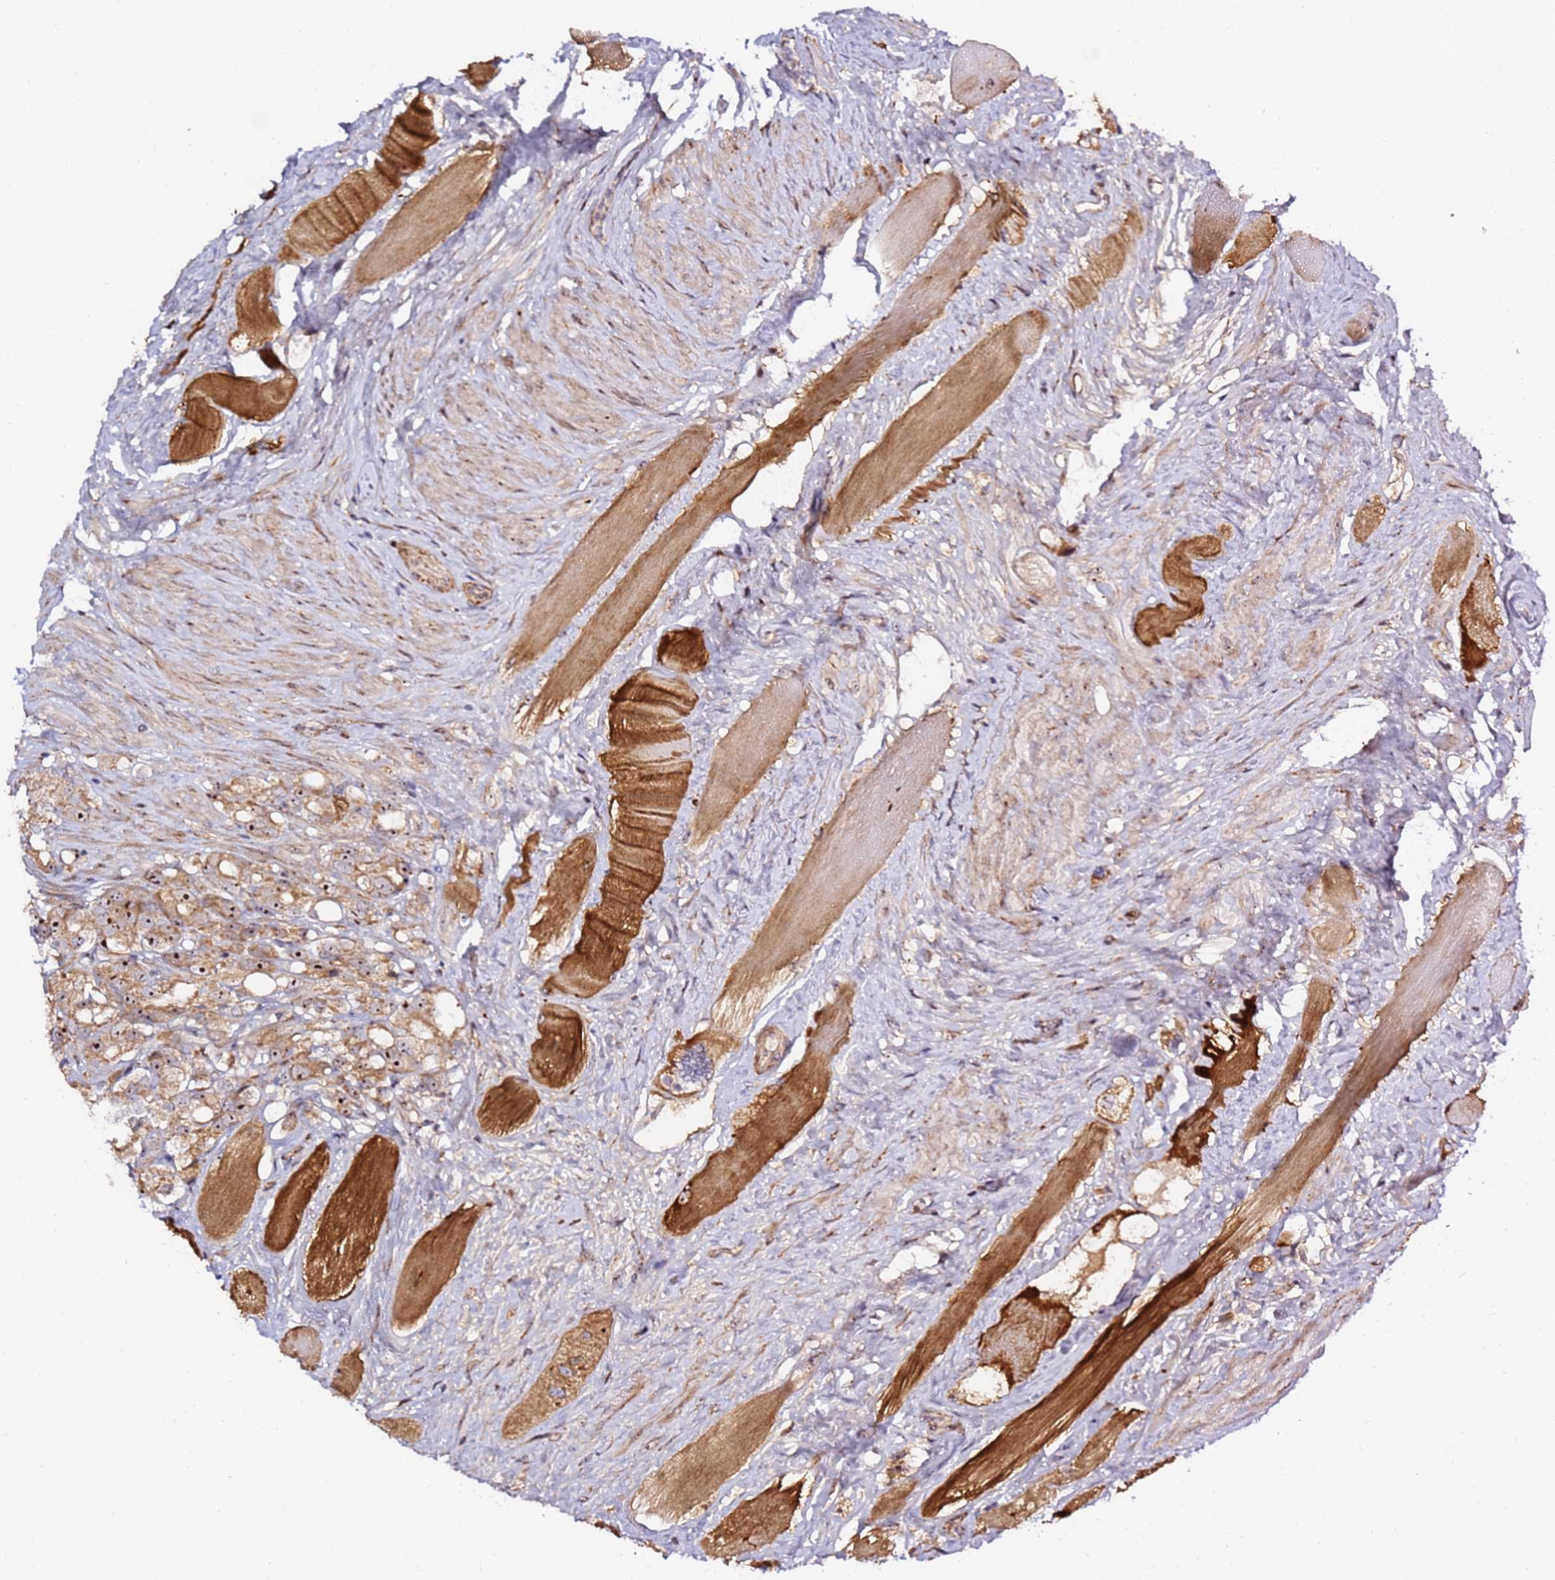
{"staining": {"intensity": "moderate", "quantity": ">75%", "location": "cytoplasmic/membranous,nuclear"}, "tissue": "prostate cancer", "cell_type": "Tumor cells", "image_type": "cancer", "snomed": [{"axis": "morphology", "description": "Adenocarcinoma, NOS"}, {"axis": "topography", "description": "Prostate"}], "caption": "Protein expression analysis of human prostate cancer reveals moderate cytoplasmic/membranous and nuclear expression in about >75% of tumor cells. (IHC, brightfield microscopy, high magnification).", "gene": "KIF25", "patient": {"sex": "male", "age": 79}}